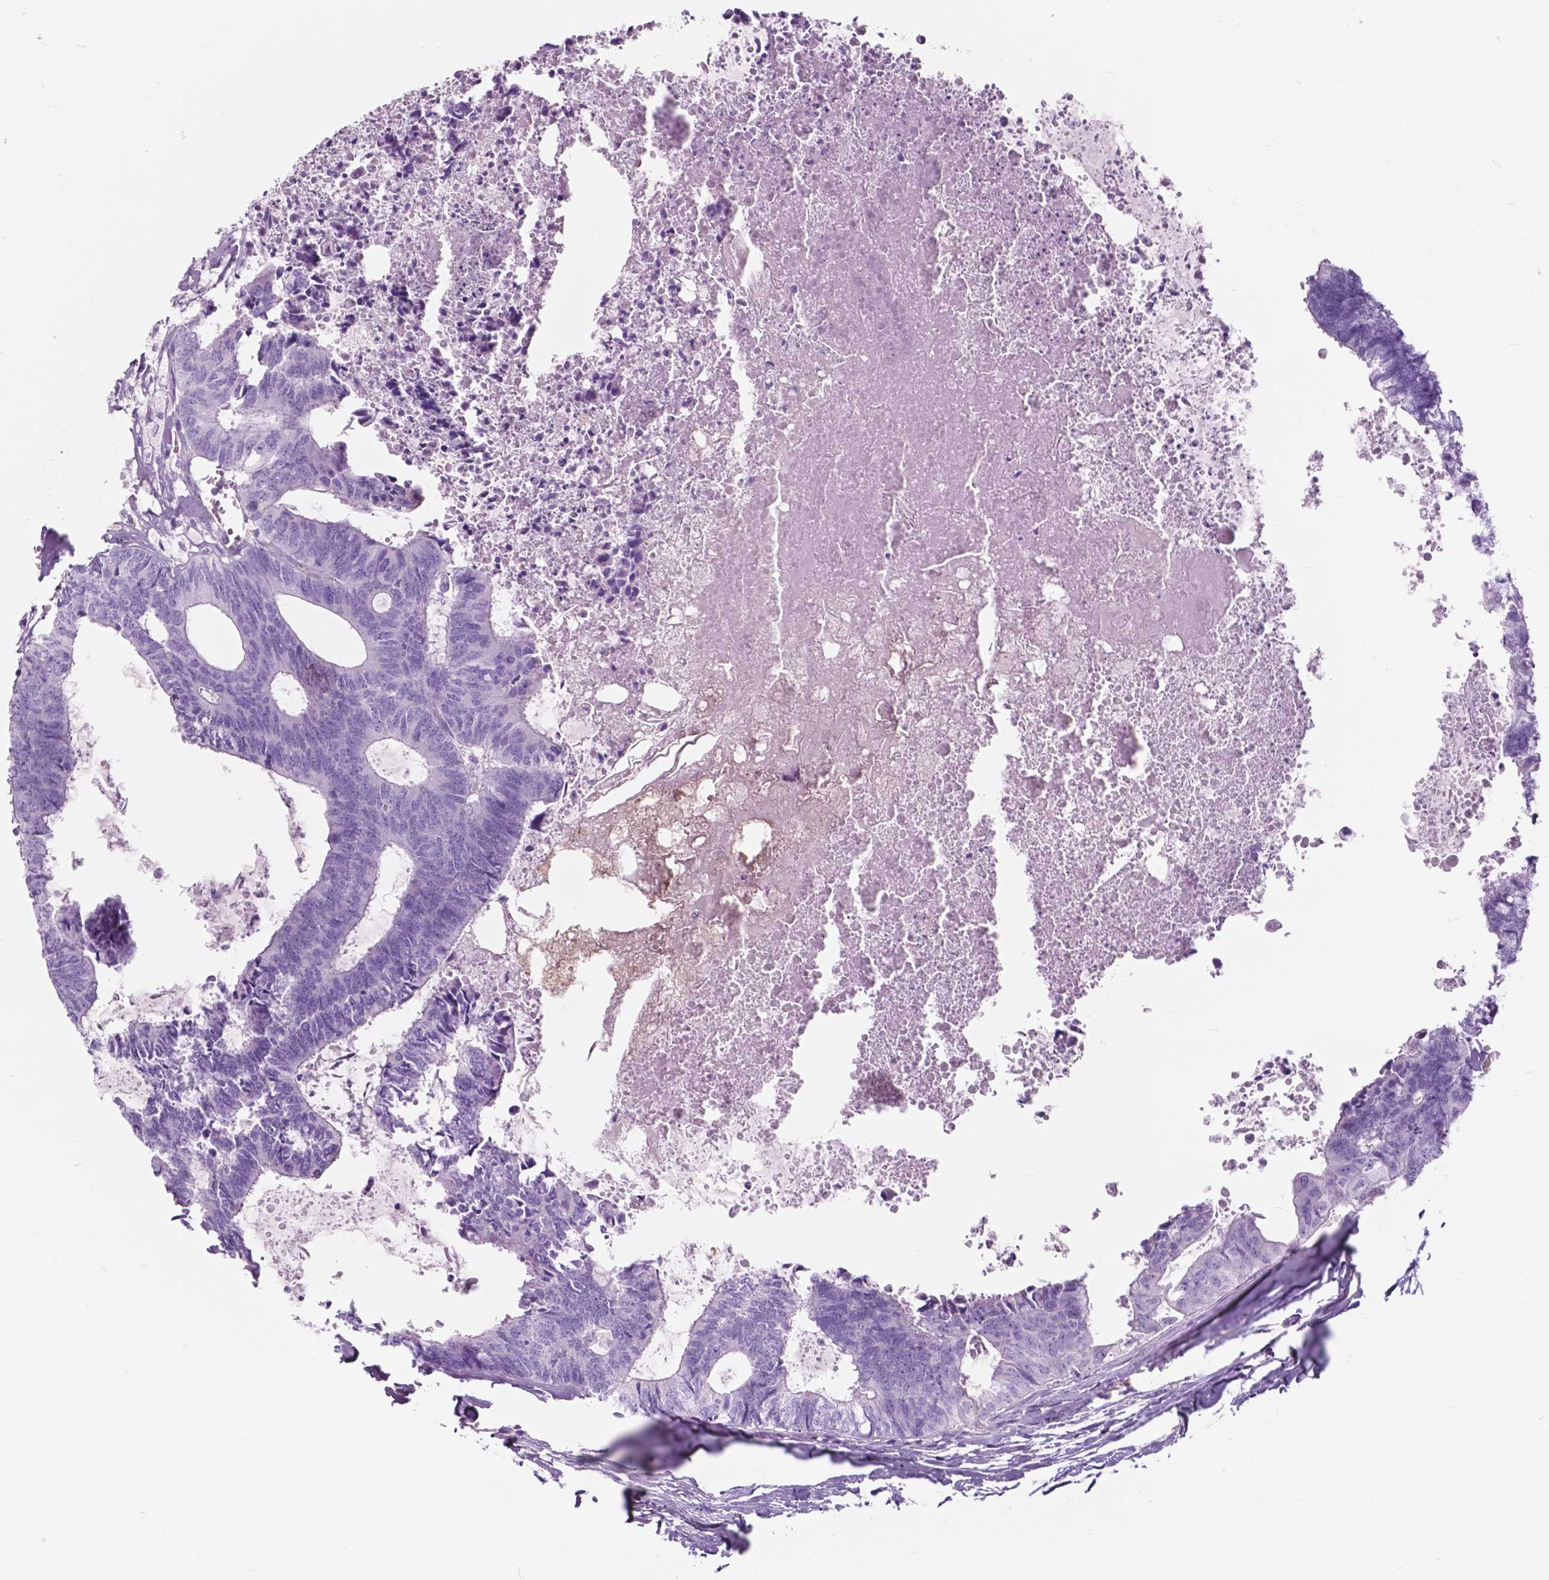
{"staining": {"intensity": "negative", "quantity": "none", "location": "none"}, "tissue": "colorectal cancer", "cell_type": "Tumor cells", "image_type": "cancer", "snomed": [{"axis": "morphology", "description": "Adenocarcinoma, NOS"}, {"axis": "topography", "description": "Colon"}, {"axis": "topography", "description": "Rectum"}], "caption": "Immunohistochemistry image of human colorectal cancer stained for a protein (brown), which exhibits no staining in tumor cells.", "gene": "FXYD2", "patient": {"sex": "male", "age": 57}}